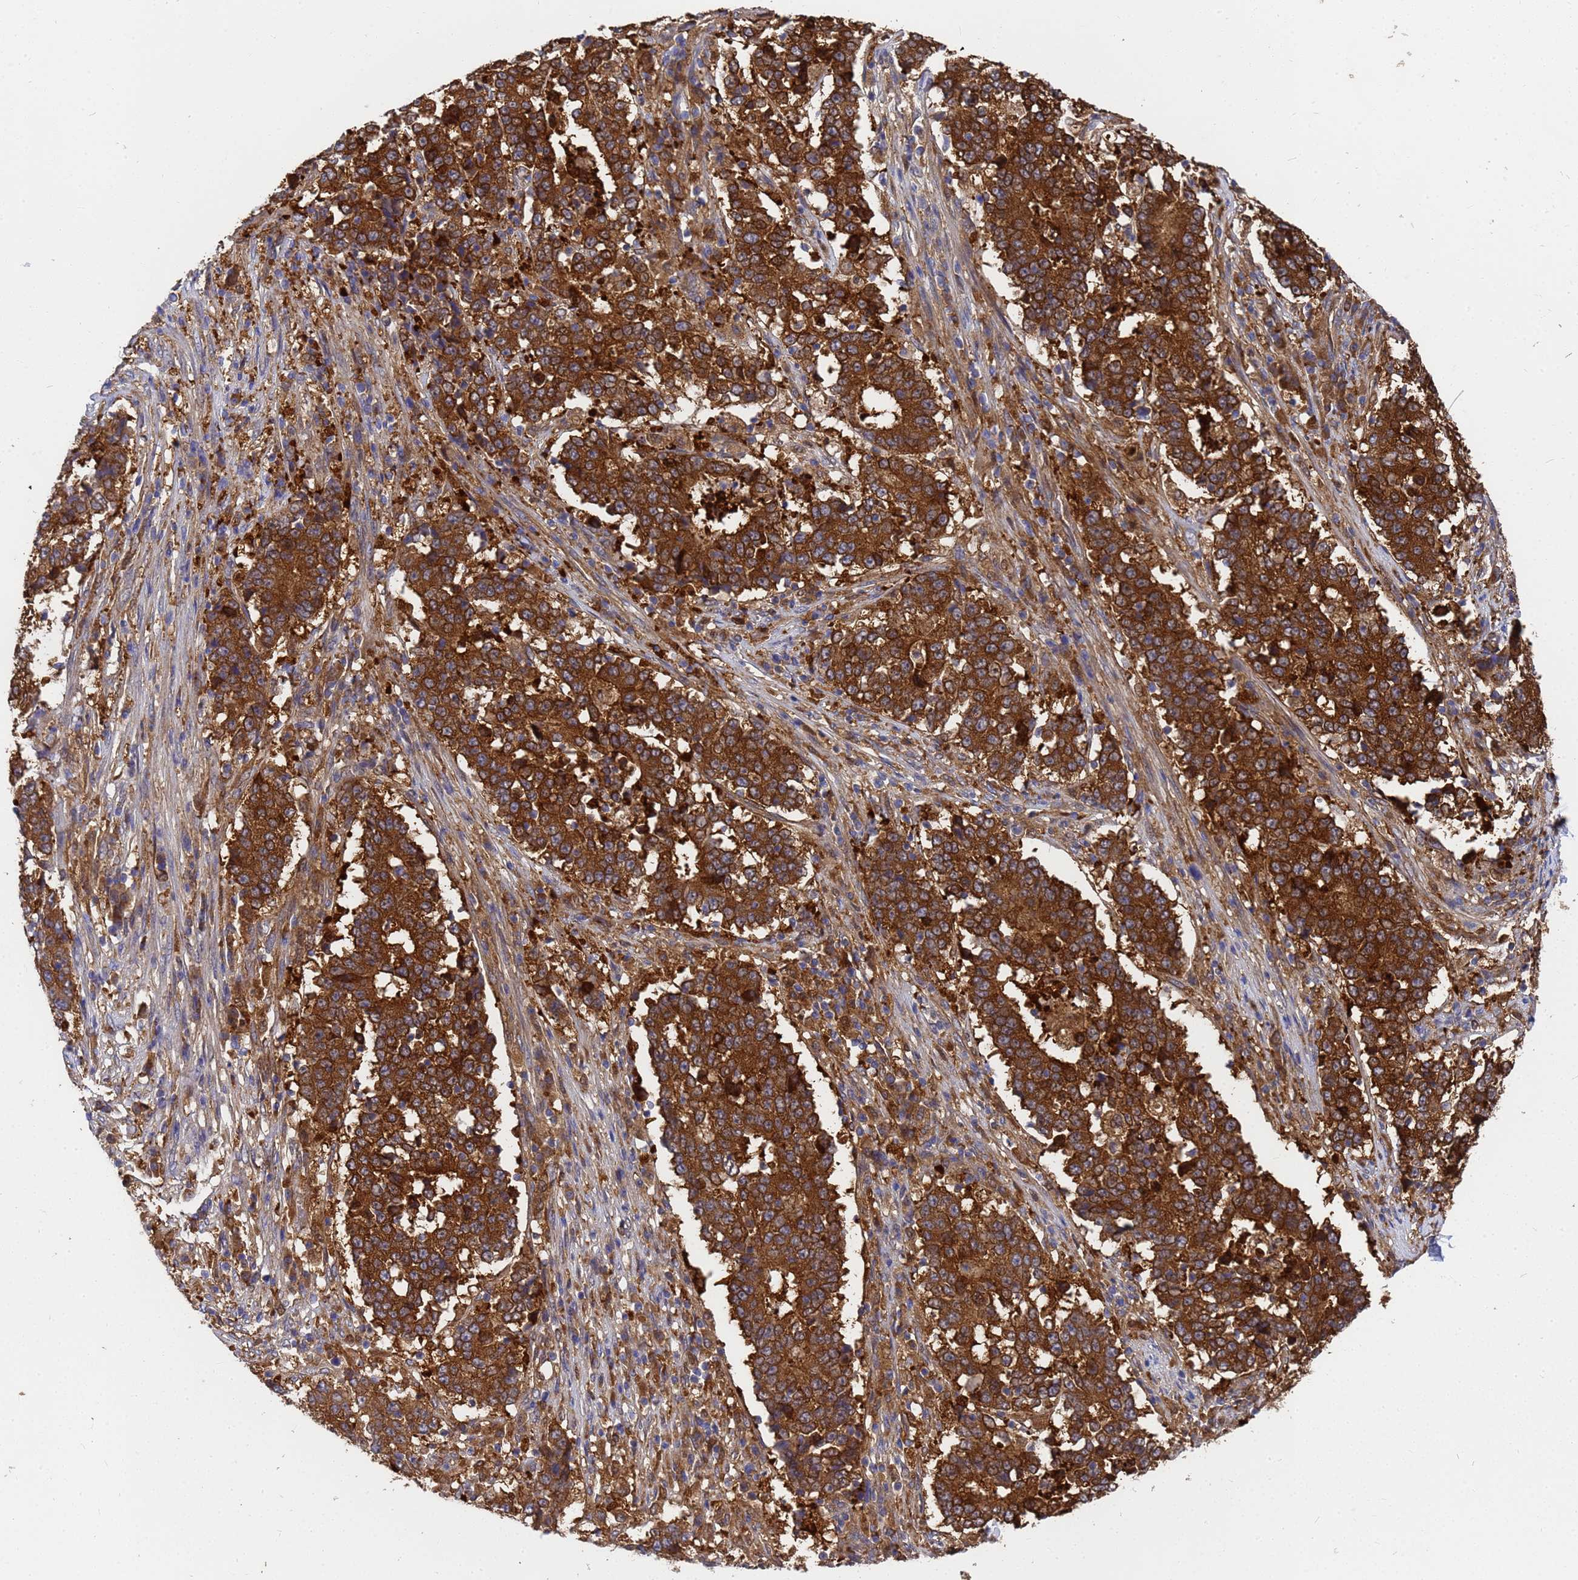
{"staining": {"intensity": "strong", "quantity": ">75%", "location": "cytoplasmic/membranous"}, "tissue": "stomach cancer", "cell_type": "Tumor cells", "image_type": "cancer", "snomed": [{"axis": "morphology", "description": "Adenocarcinoma, NOS"}, {"axis": "topography", "description": "Stomach"}], "caption": "Stomach cancer (adenocarcinoma) stained for a protein (brown) exhibits strong cytoplasmic/membranous positive positivity in about >75% of tumor cells.", "gene": "SLC35E2B", "patient": {"sex": "male", "age": 59}}